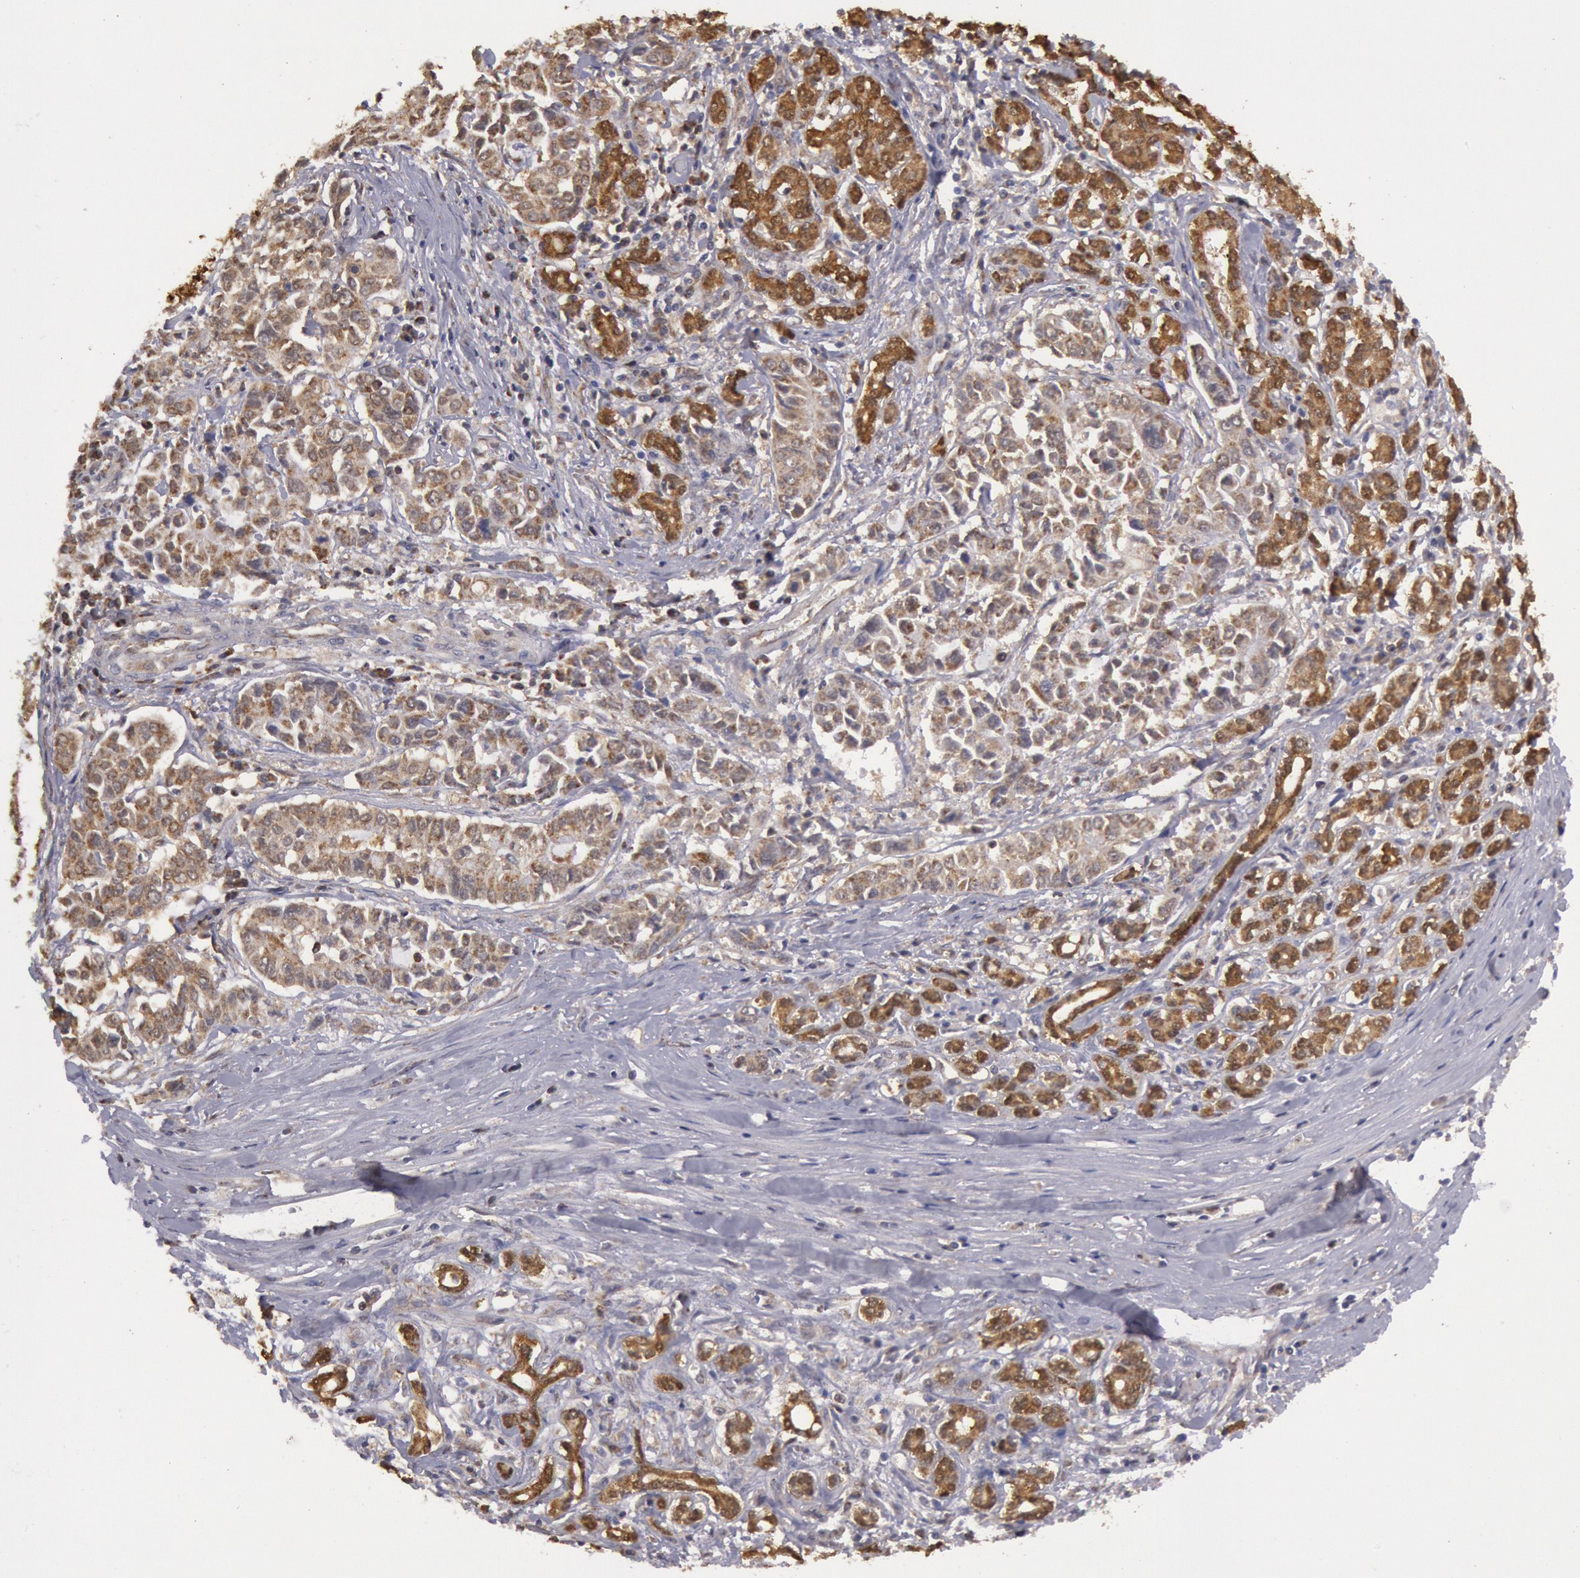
{"staining": {"intensity": "moderate", "quantity": ">75%", "location": "cytoplasmic/membranous"}, "tissue": "pancreatic cancer", "cell_type": "Tumor cells", "image_type": "cancer", "snomed": [{"axis": "morphology", "description": "Adenocarcinoma, NOS"}, {"axis": "topography", "description": "Pancreas"}], "caption": "A histopathology image showing moderate cytoplasmic/membranous expression in approximately >75% of tumor cells in adenocarcinoma (pancreatic), as visualized by brown immunohistochemical staining.", "gene": "MPST", "patient": {"sex": "female", "age": 52}}